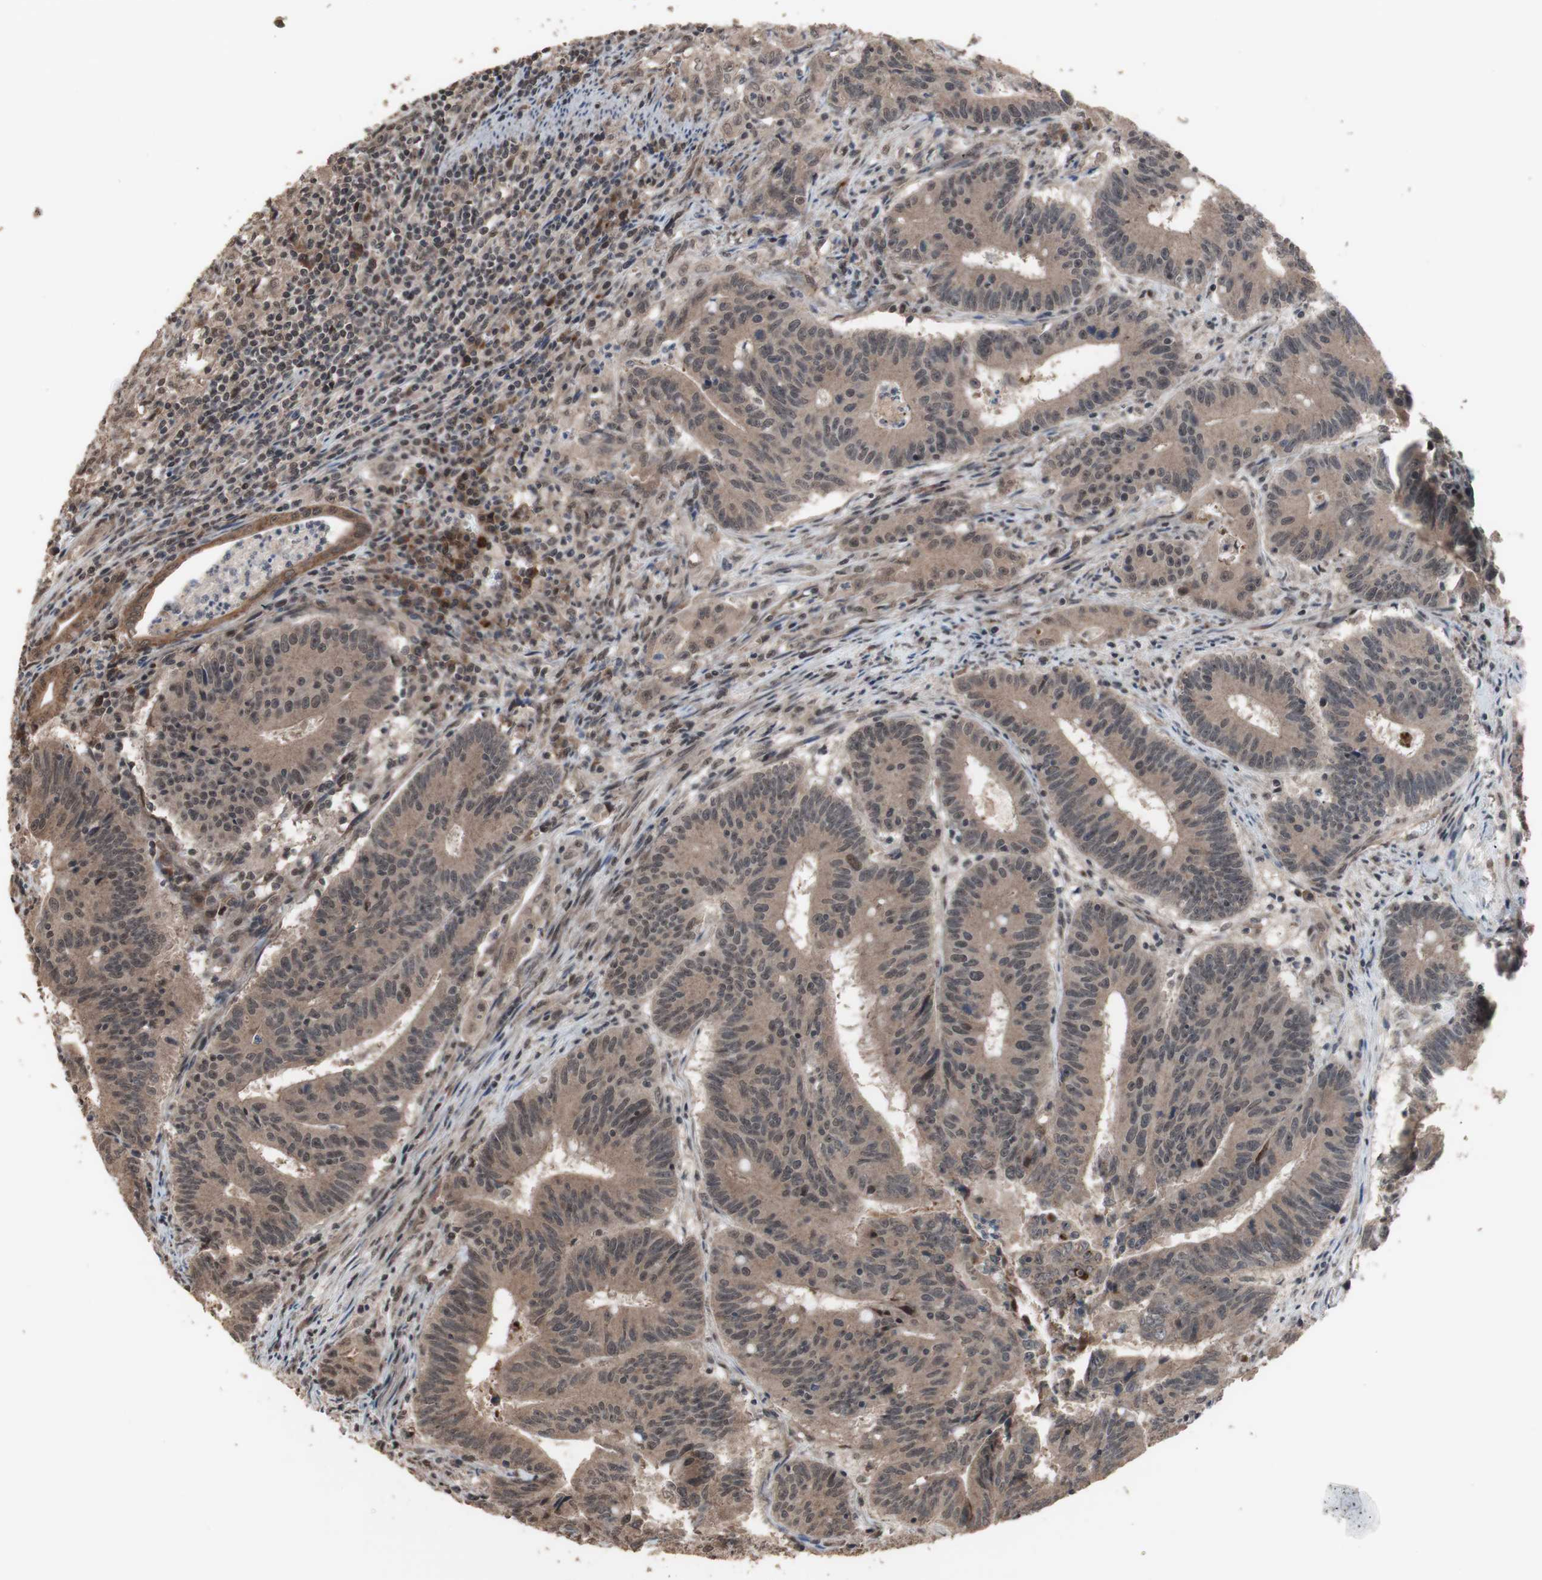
{"staining": {"intensity": "moderate", "quantity": ">75%", "location": "cytoplasmic/membranous"}, "tissue": "colorectal cancer", "cell_type": "Tumor cells", "image_type": "cancer", "snomed": [{"axis": "morphology", "description": "Adenocarcinoma, NOS"}, {"axis": "topography", "description": "Colon"}], "caption": "IHC of human colorectal cancer displays medium levels of moderate cytoplasmic/membranous staining in approximately >75% of tumor cells.", "gene": "KANSL1", "patient": {"sex": "male", "age": 45}}